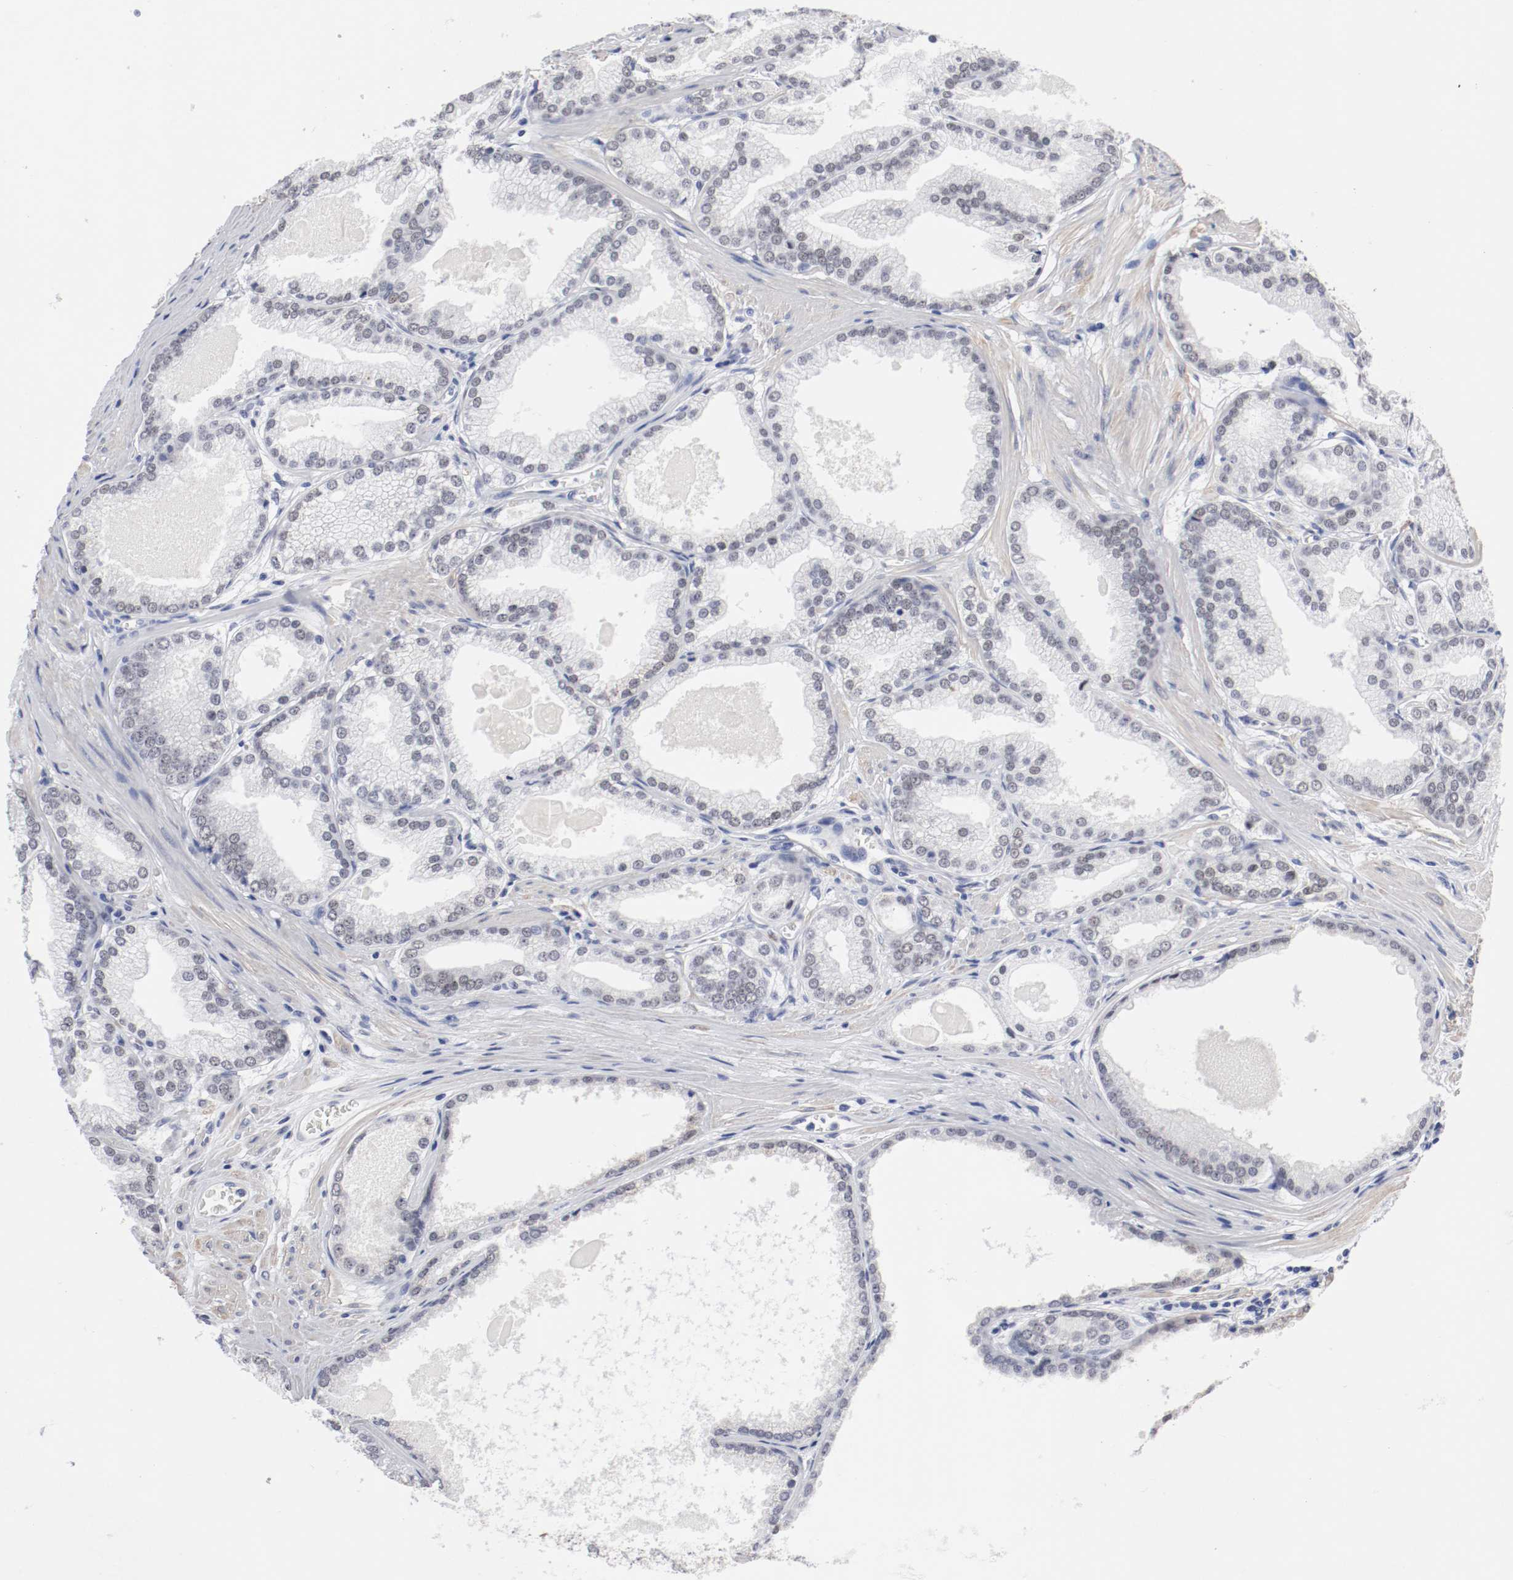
{"staining": {"intensity": "negative", "quantity": "none", "location": "none"}, "tissue": "prostate cancer", "cell_type": "Tumor cells", "image_type": "cancer", "snomed": [{"axis": "morphology", "description": "Adenocarcinoma, High grade"}, {"axis": "topography", "description": "Prostate"}], "caption": "Tumor cells show no significant protein expression in prostate cancer (adenocarcinoma (high-grade)).", "gene": "GRHL2", "patient": {"sex": "male", "age": 61}}